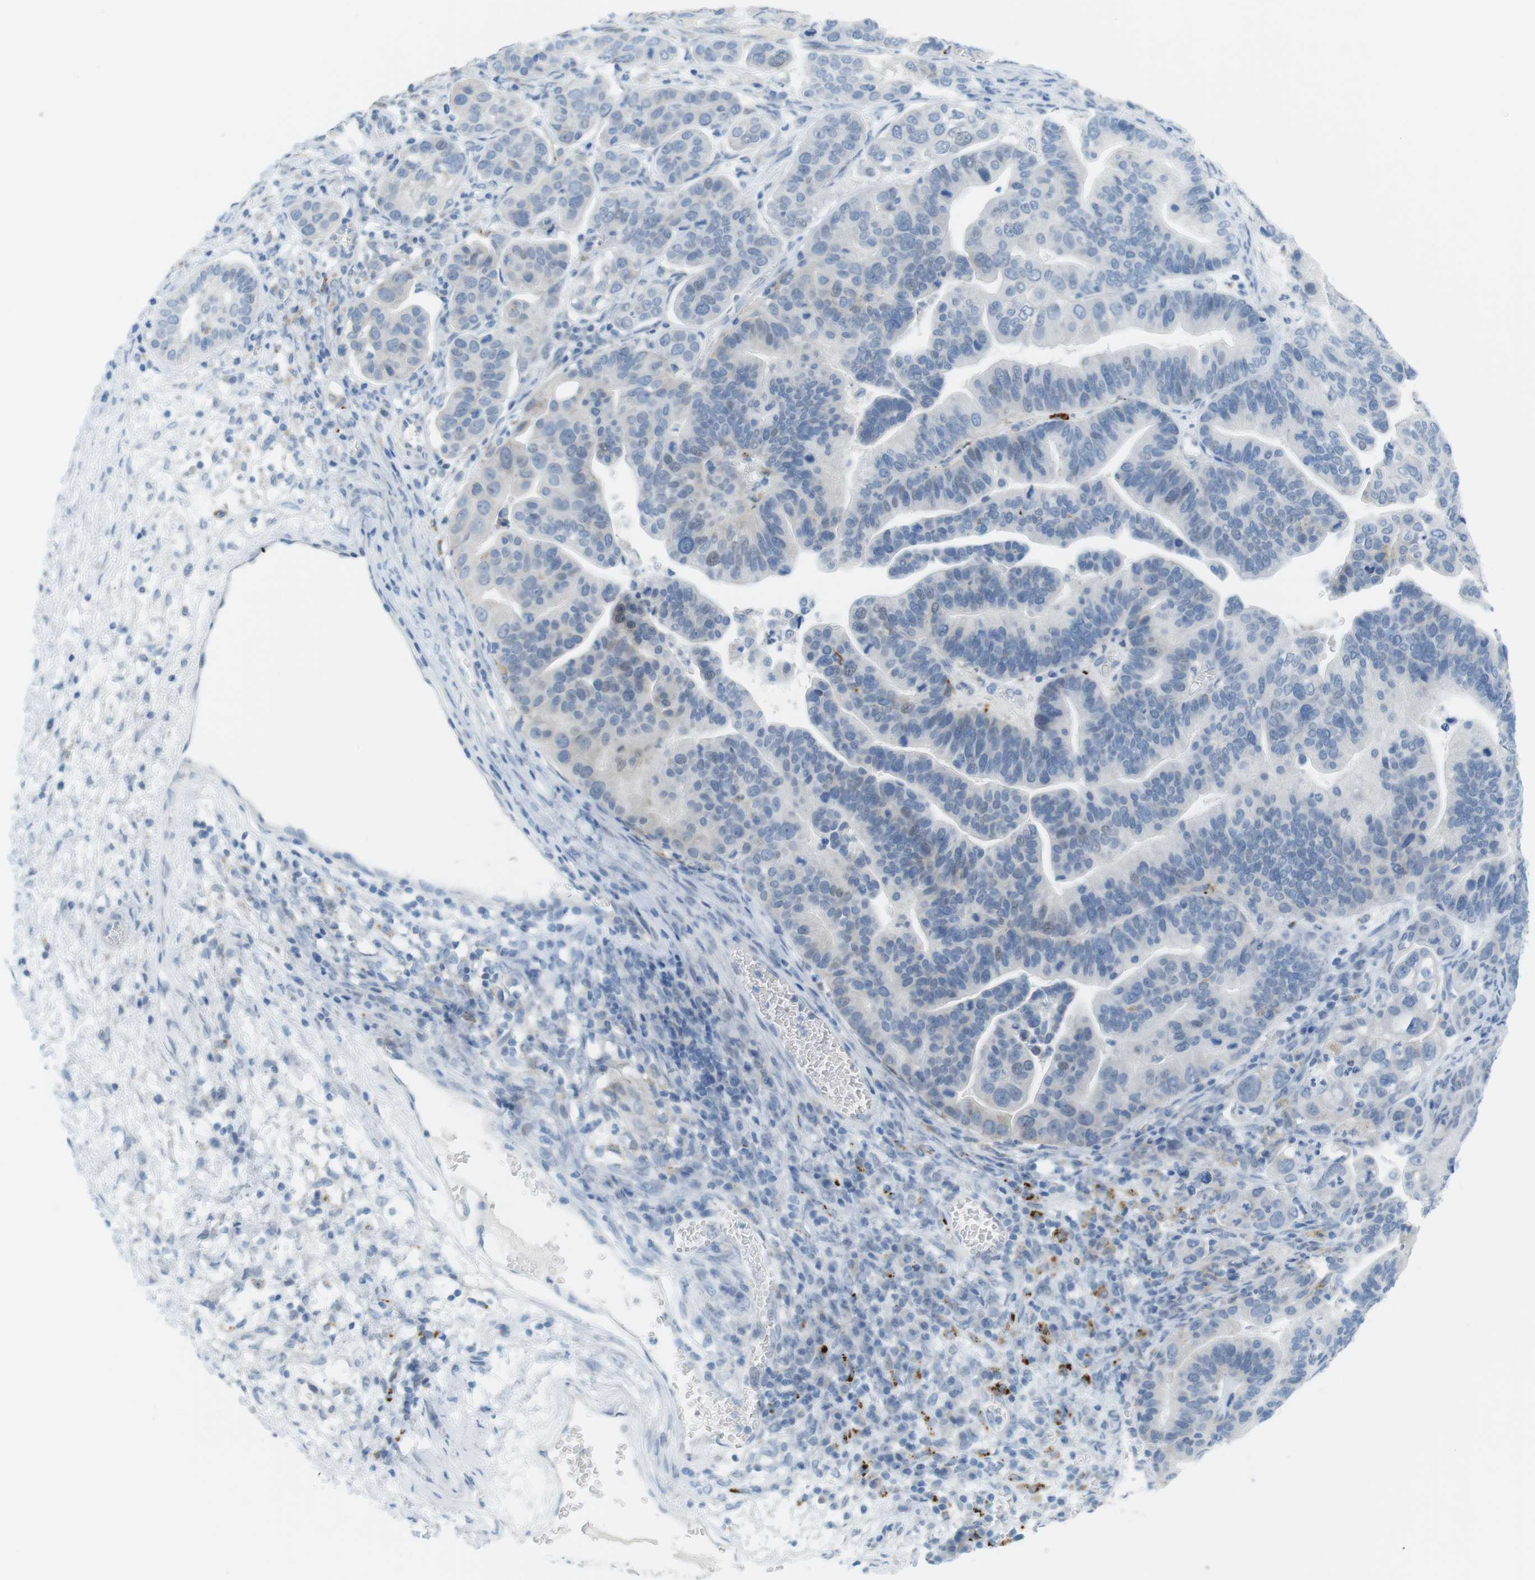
{"staining": {"intensity": "negative", "quantity": "none", "location": "none"}, "tissue": "ovarian cancer", "cell_type": "Tumor cells", "image_type": "cancer", "snomed": [{"axis": "morphology", "description": "Cystadenocarcinoma, serous, NOS"}, {"axis": "topography", "description": "Ovary"}], "caption": "Tumor cells are negative for protein expression in human ovarian cancer.", "gene": "YIPF1", "patient": {"sex": "female", "age": 56}}